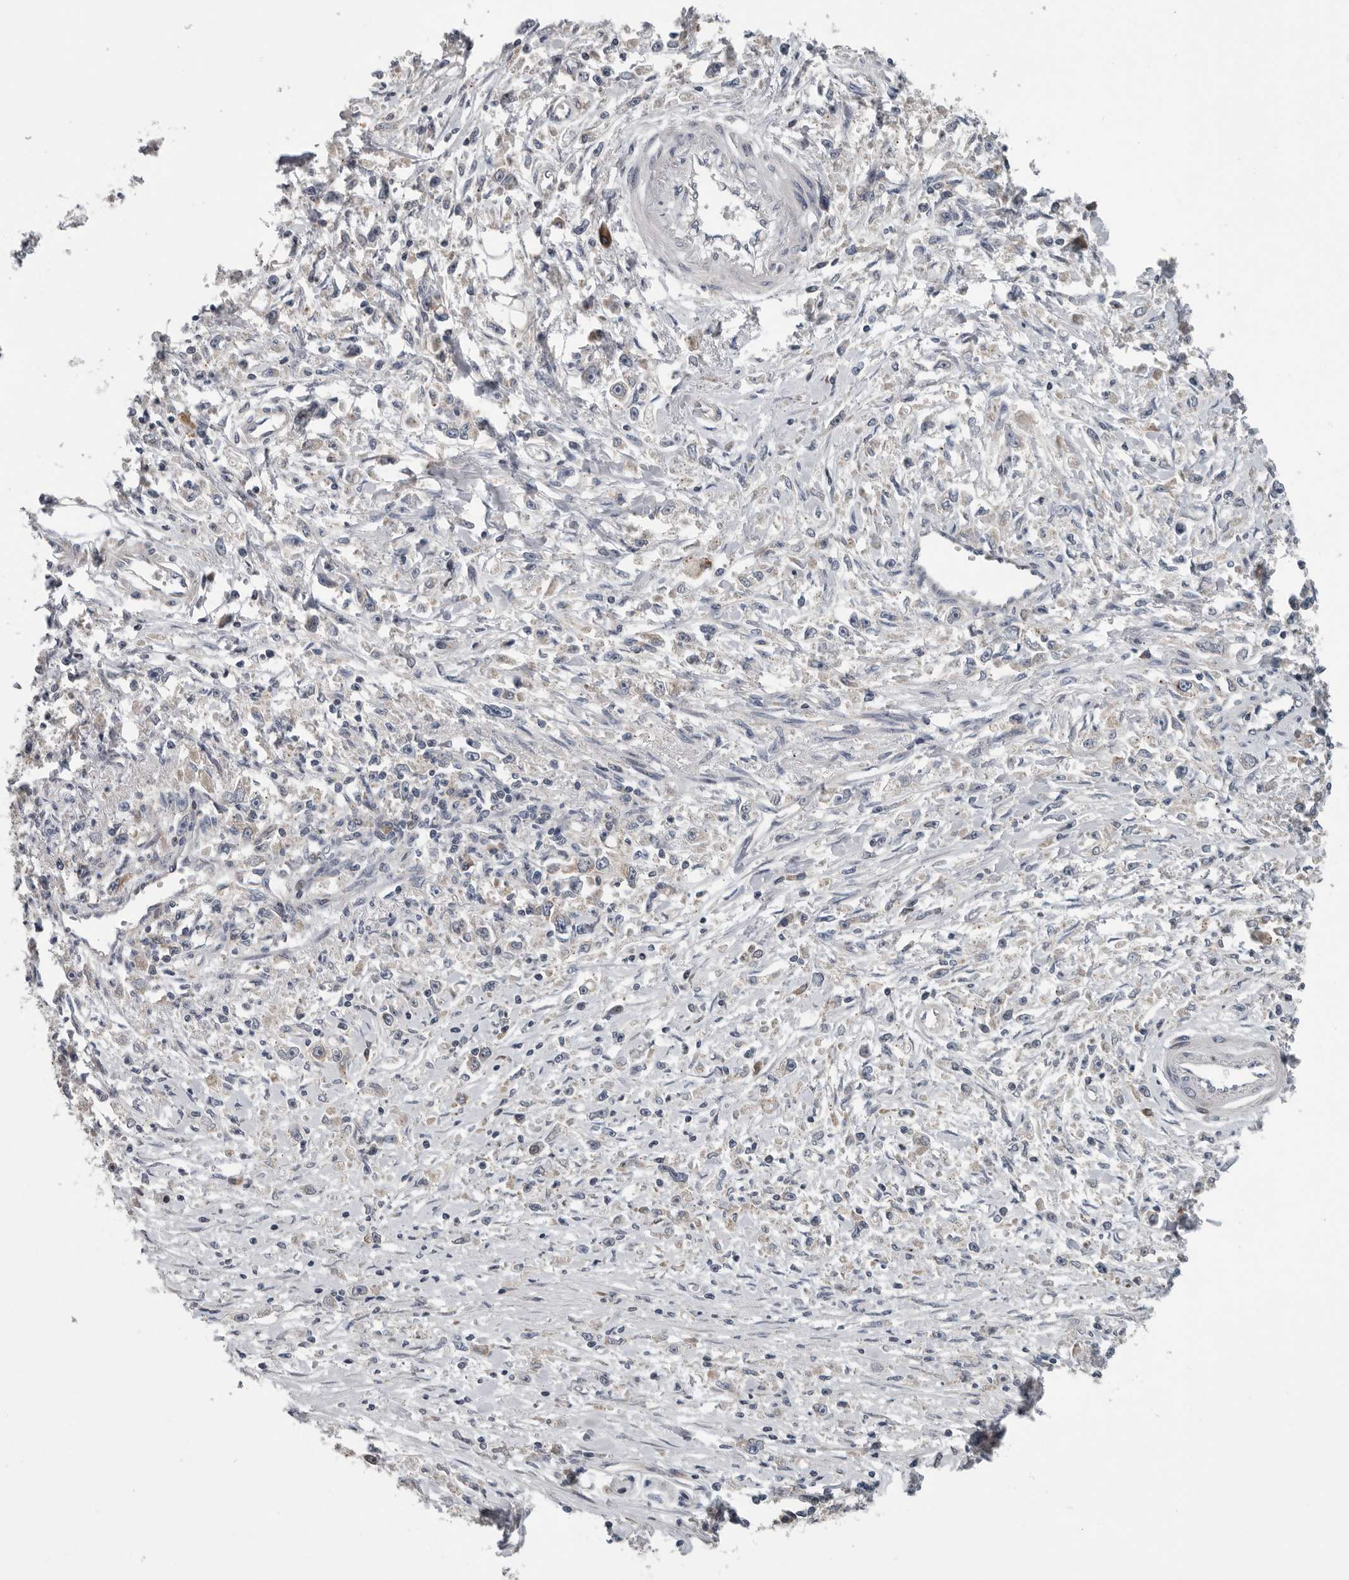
{"staining": {"intensity": "negative", "quantity": "none", "location": "none"}, "tissue": "stomach cancer", "cell_type": "Tumor cells", "image_type": "cancer", "snomed": [{"axis": "morphology", "description": "Adenocarcinoma, NOS"}, {"axis": "topography", "description": "Stomach"}], "caption": "Tumor cells show no significant positivity in stomach adenocarcinoma.", "gene": "TMEM199", "patient": {"sex": "female", "age": 59}}